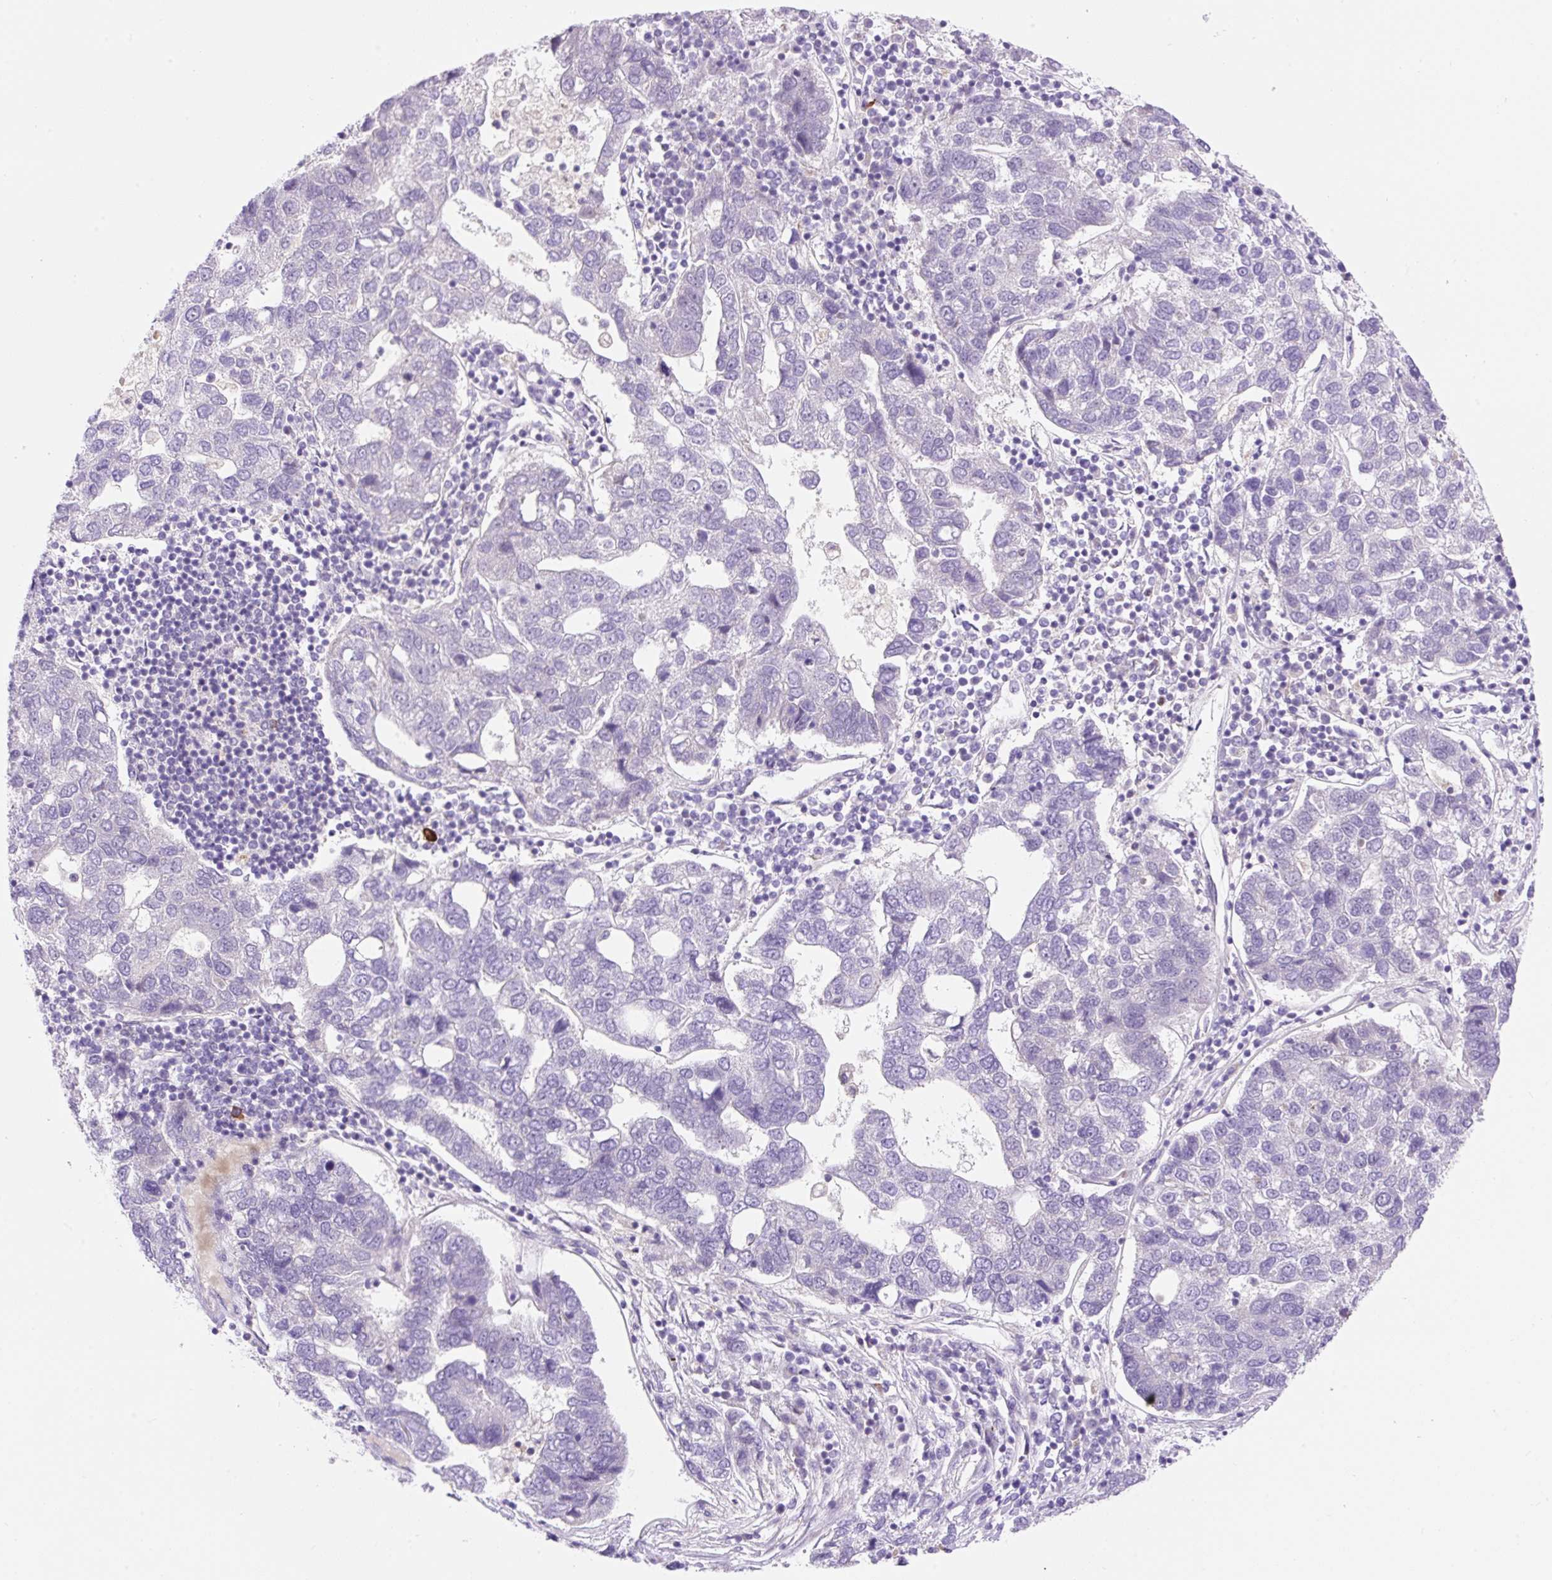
{"staining": {"intensity": "negative", "quantity": "none", "location": "none"}, "tissue": "pancreatic cancer", "cell_type": "Tumor cells", "image_type": "cancer", "snomed": [{"axis": "morphology", "description": "Adenocarcinoma, NOS"}, {"axis": "topography", "description": "Pancreas"}], "caption": "This is an IHC image of pancreatic adenocarcinoma. There is no positivity in tumor cells.", "gene": "LHFPL5", "patient": {"sex": "female", "age": 61}}